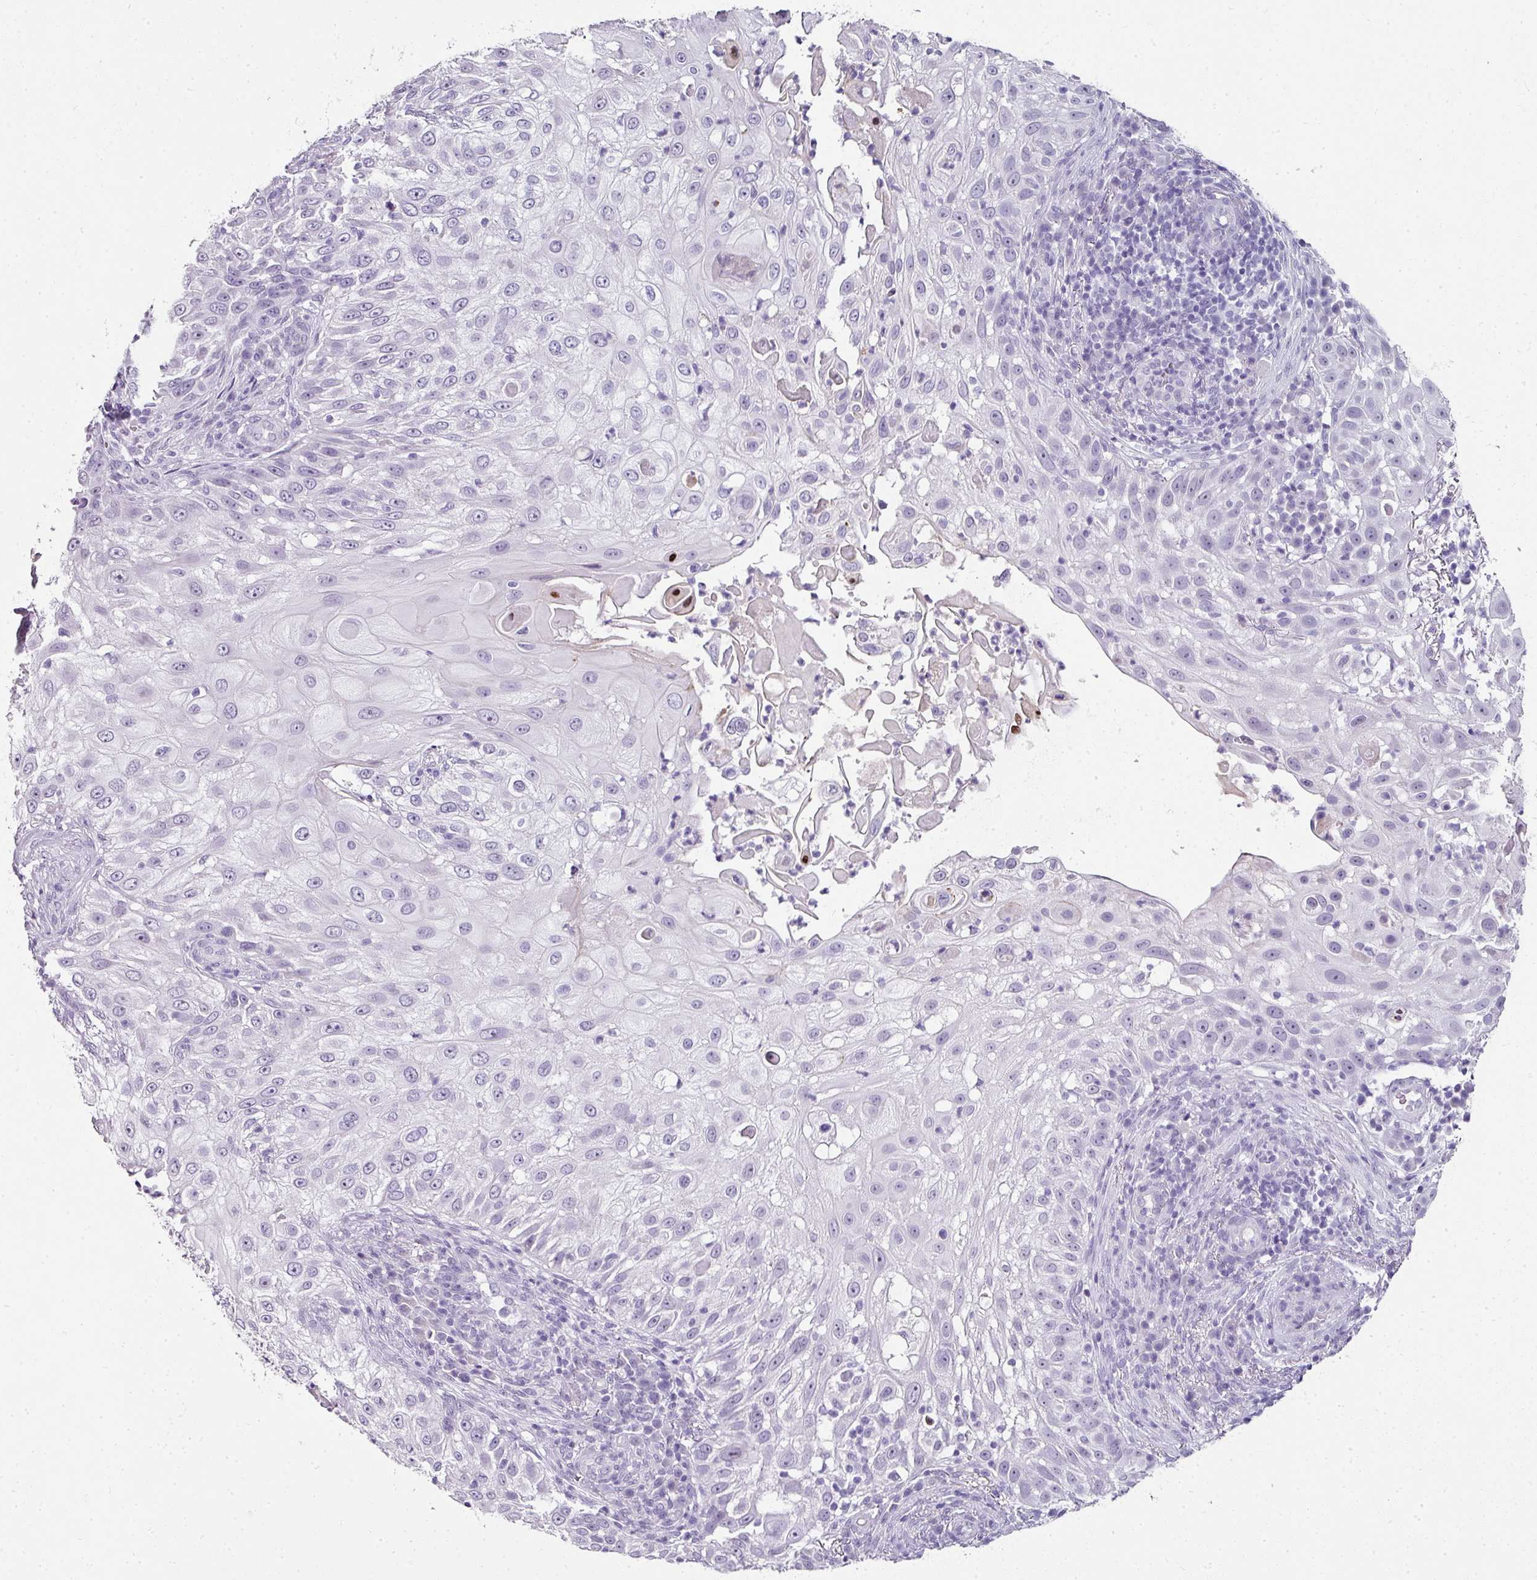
{"staining": {"intensity": "negative", "quantity": "none", "location": "none"}, "tissue": "skin cancer", "cell_type": "Tumor cells", "image_type": "cancer", "snomed": [{"axis": "morphology", "description": "Squamous cell carcinoma, NOS"}, {"axis": "topography", "description": "Skin"}], "caption": "Skin cancer was stained to show a protein in brown. There is no significant staining in tumor cells.", "gene": "TRA2A", "patient": {"sex": "female", "age": 44}}